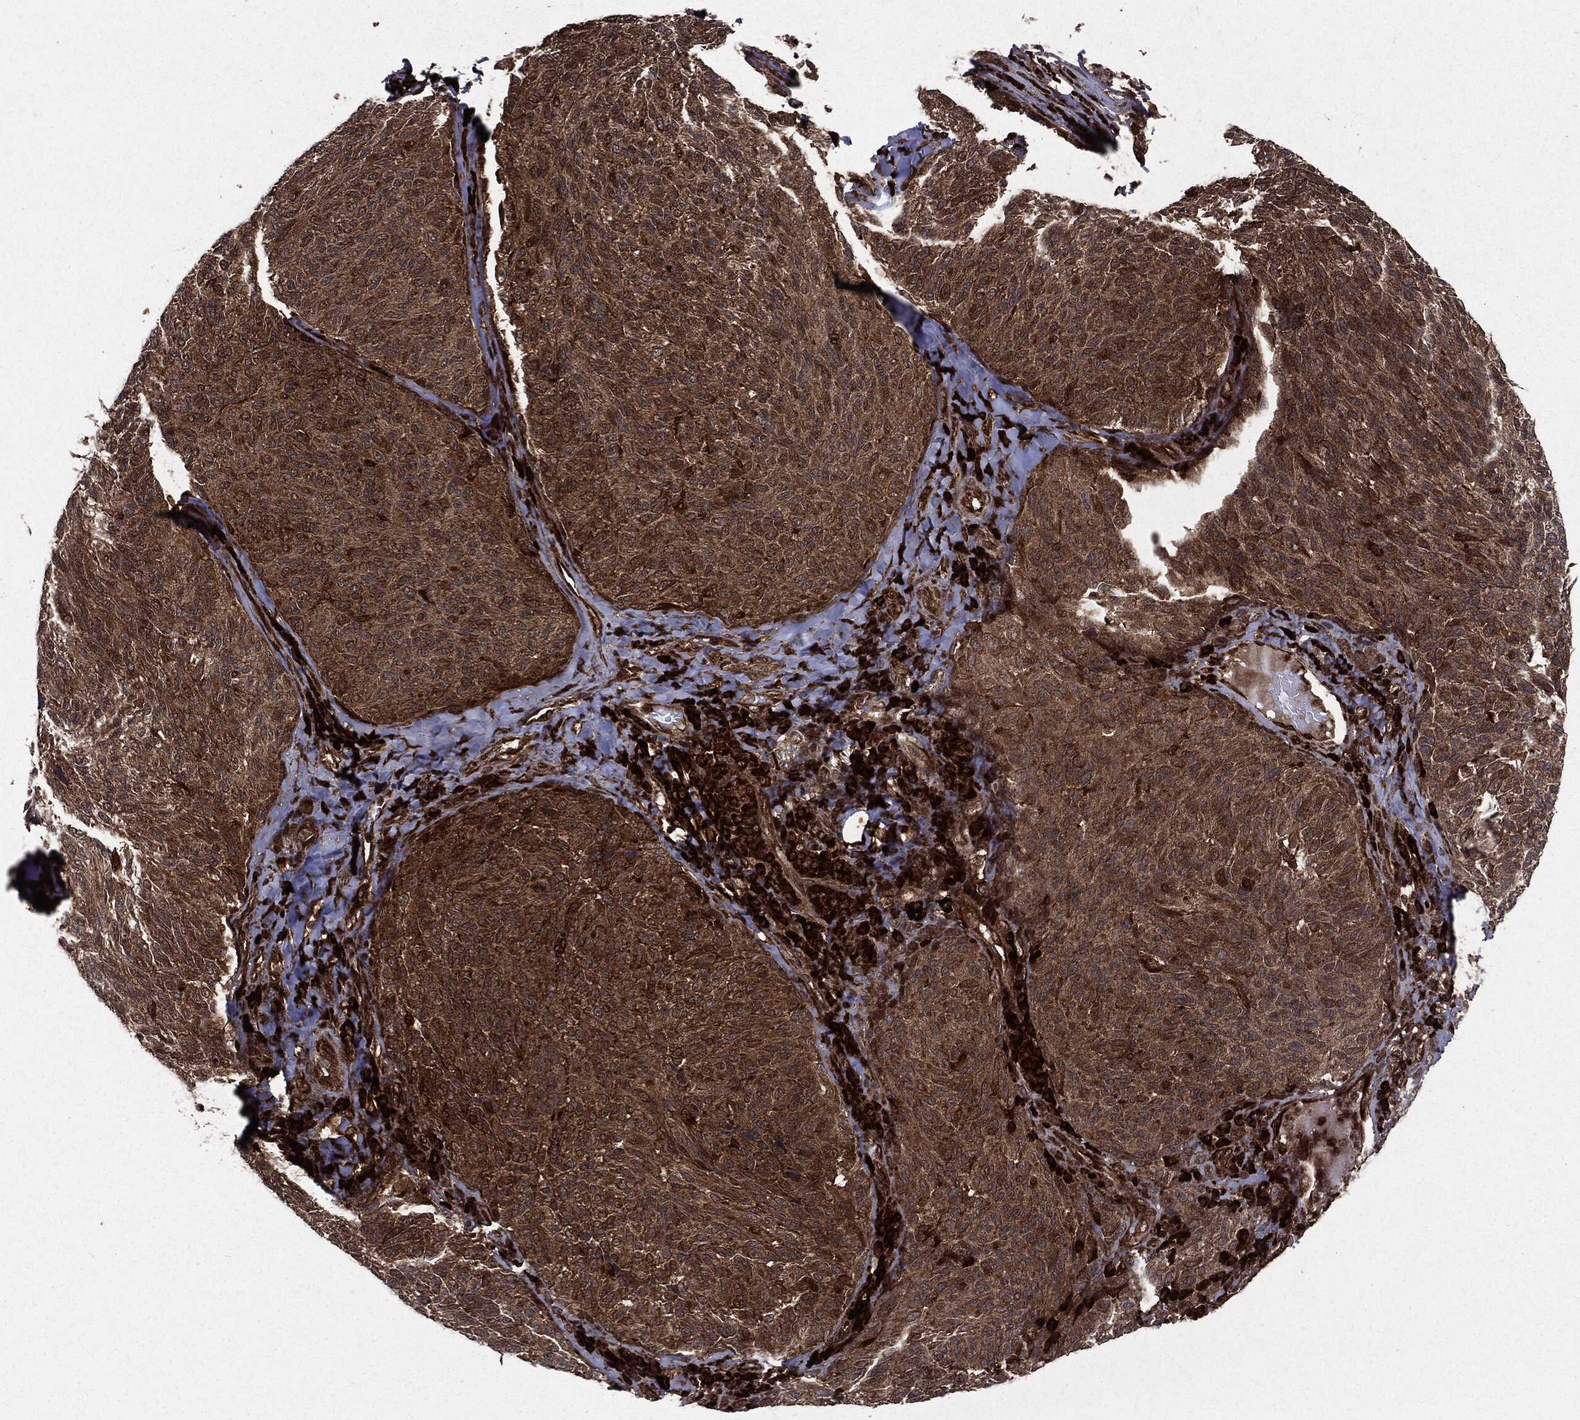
{"staining": {"intensity": "strong", "quantity": ">75%", "location": "cytoplasmic/membranous"}, "tissue": "melanoma", "cell_type": "Tumor cells", "image_type": "cancer", "snomed": [{"axis": "morphology", "description": "Malignant melanoma, NOS"}, {"axis": "topography", "description": "Skin"}], "caption": "Immunohistochemistry (IHC) image of human melanoma stained for a protein (brown), which exhibits high levels of strong cytoplasmic/membranous expression in approximately >75% of tumor cells.", "gene": "OTUB1", "patient": {"sex": "female", "age": 73}}